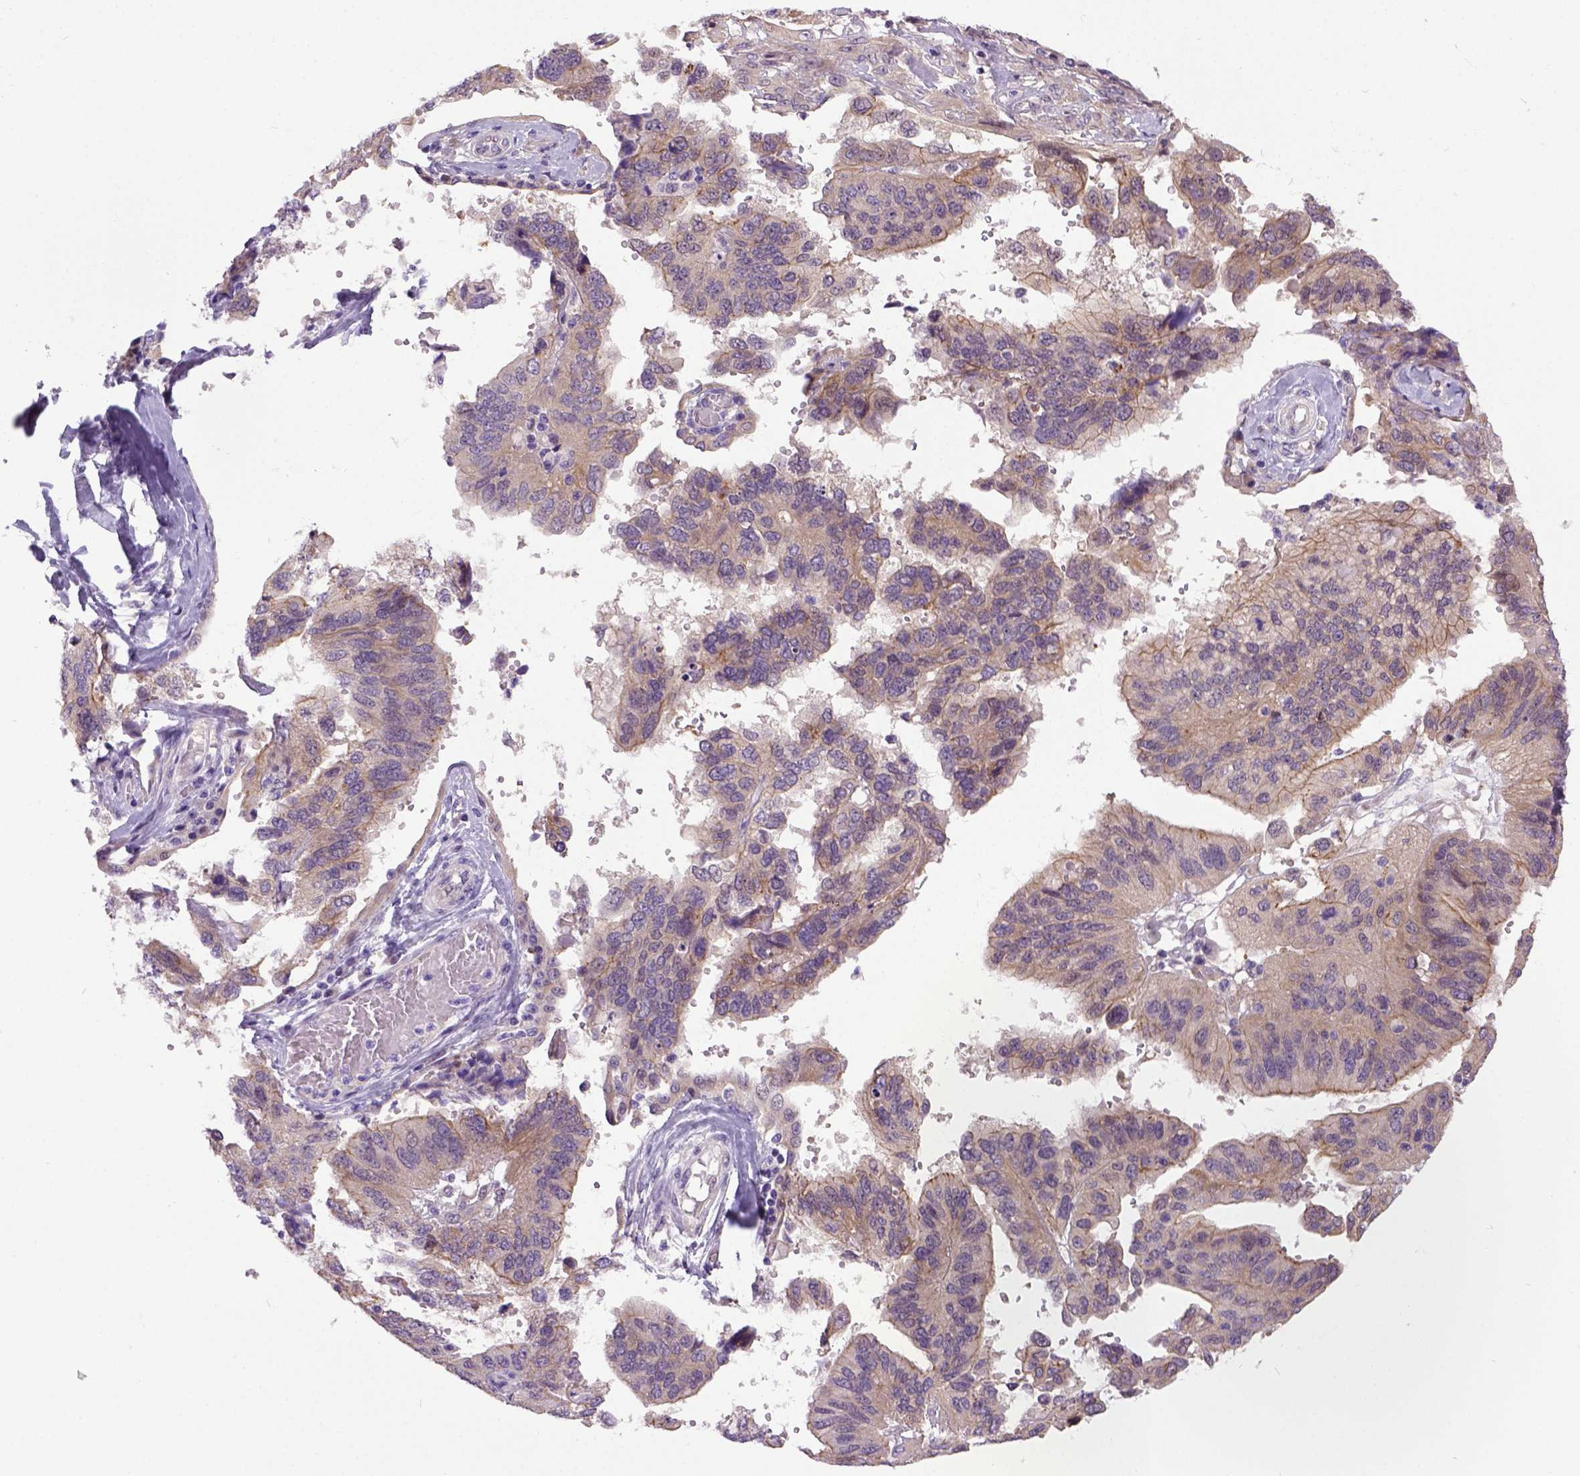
{"staining": {"intensity": "weak", "quantity": ">75%", "location": "cytoplasmic/membranous"}, "tissue": "ovarian cancer", "cell_type": "Tumor cells", "image_type": "cancer", "snomed": [{"axis": "morphology", "description": "Cystadenocarcinoma, serous, NOS"}, {"axis": "topography", "description": "Ovary"}], "caption": "The micrograph reveals immunohistochemical staining of ovarian cancer (serous cystadenocarcinoma). There is weak cytoplasmic/membranous positivity is seen in approximately >75% of tumor cells. (Stains: DAB (3,3'-diaminobenzidine) in brown, nuclei in blue, Microscopy: brightfield microscopy at high magnification).", "gene": "NEK5", "patient": {"sex": "female", "age": 79}}